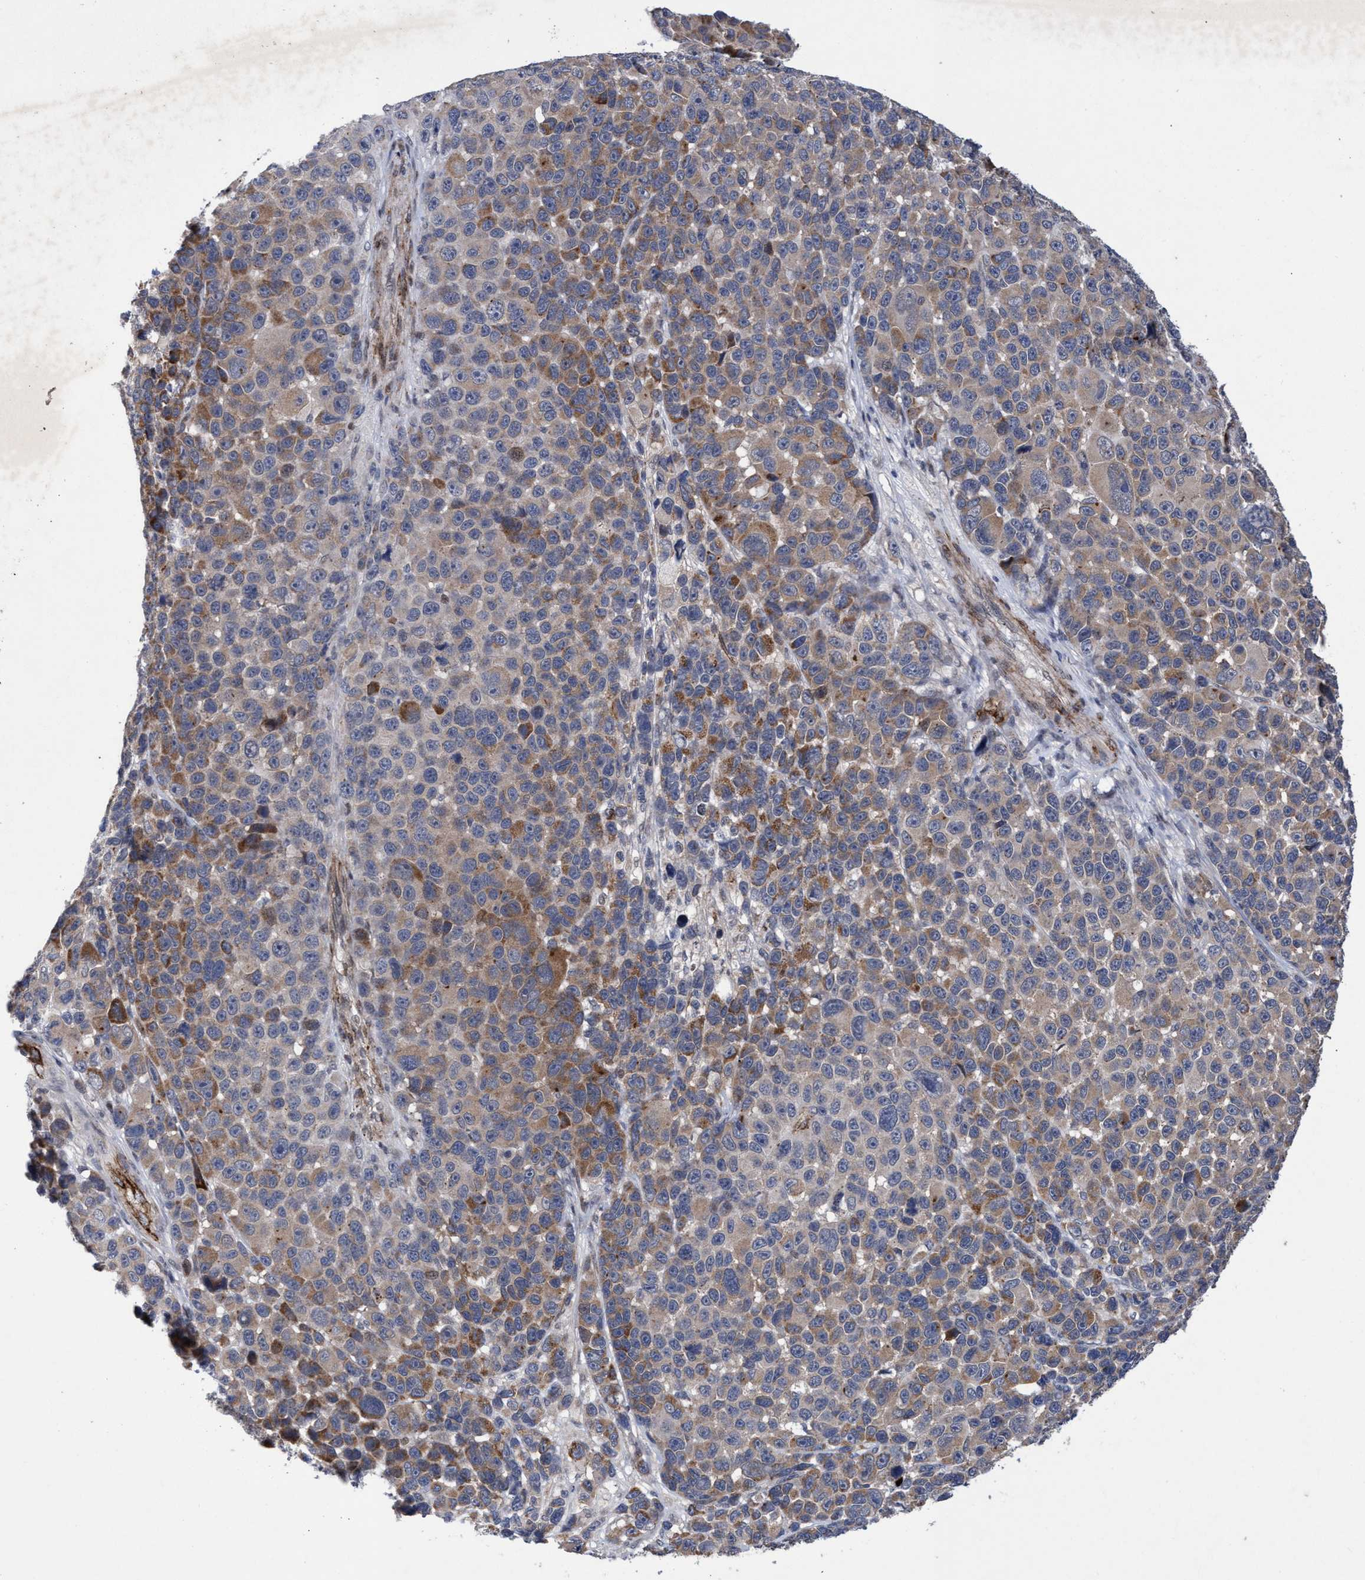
{"staining": {"intensity": "moderate", "quantity": "25%-75%", "location": "cytoplasmic/membranous"}, "tissue": "melanoma", "cell_type": "Tumor cells", "image_type": "cancer", "snomed": [{"axis": "morphology", "description": "Malignant melanoma, NOS"}, {"axis": "topography", "description": "Skin"}], "caption": "Immunohistochemical staining of malignant melanoma displays moderate cytoplasmic/membranous protein expression in approximately 25%-75% of tumor cells. (DAB (3,3'-diaminobenzidine) = brown stain, brightfield microscopy at high magnification).", "gene": "ZNF750", "patient": {"sex": "male", "age": 53}}